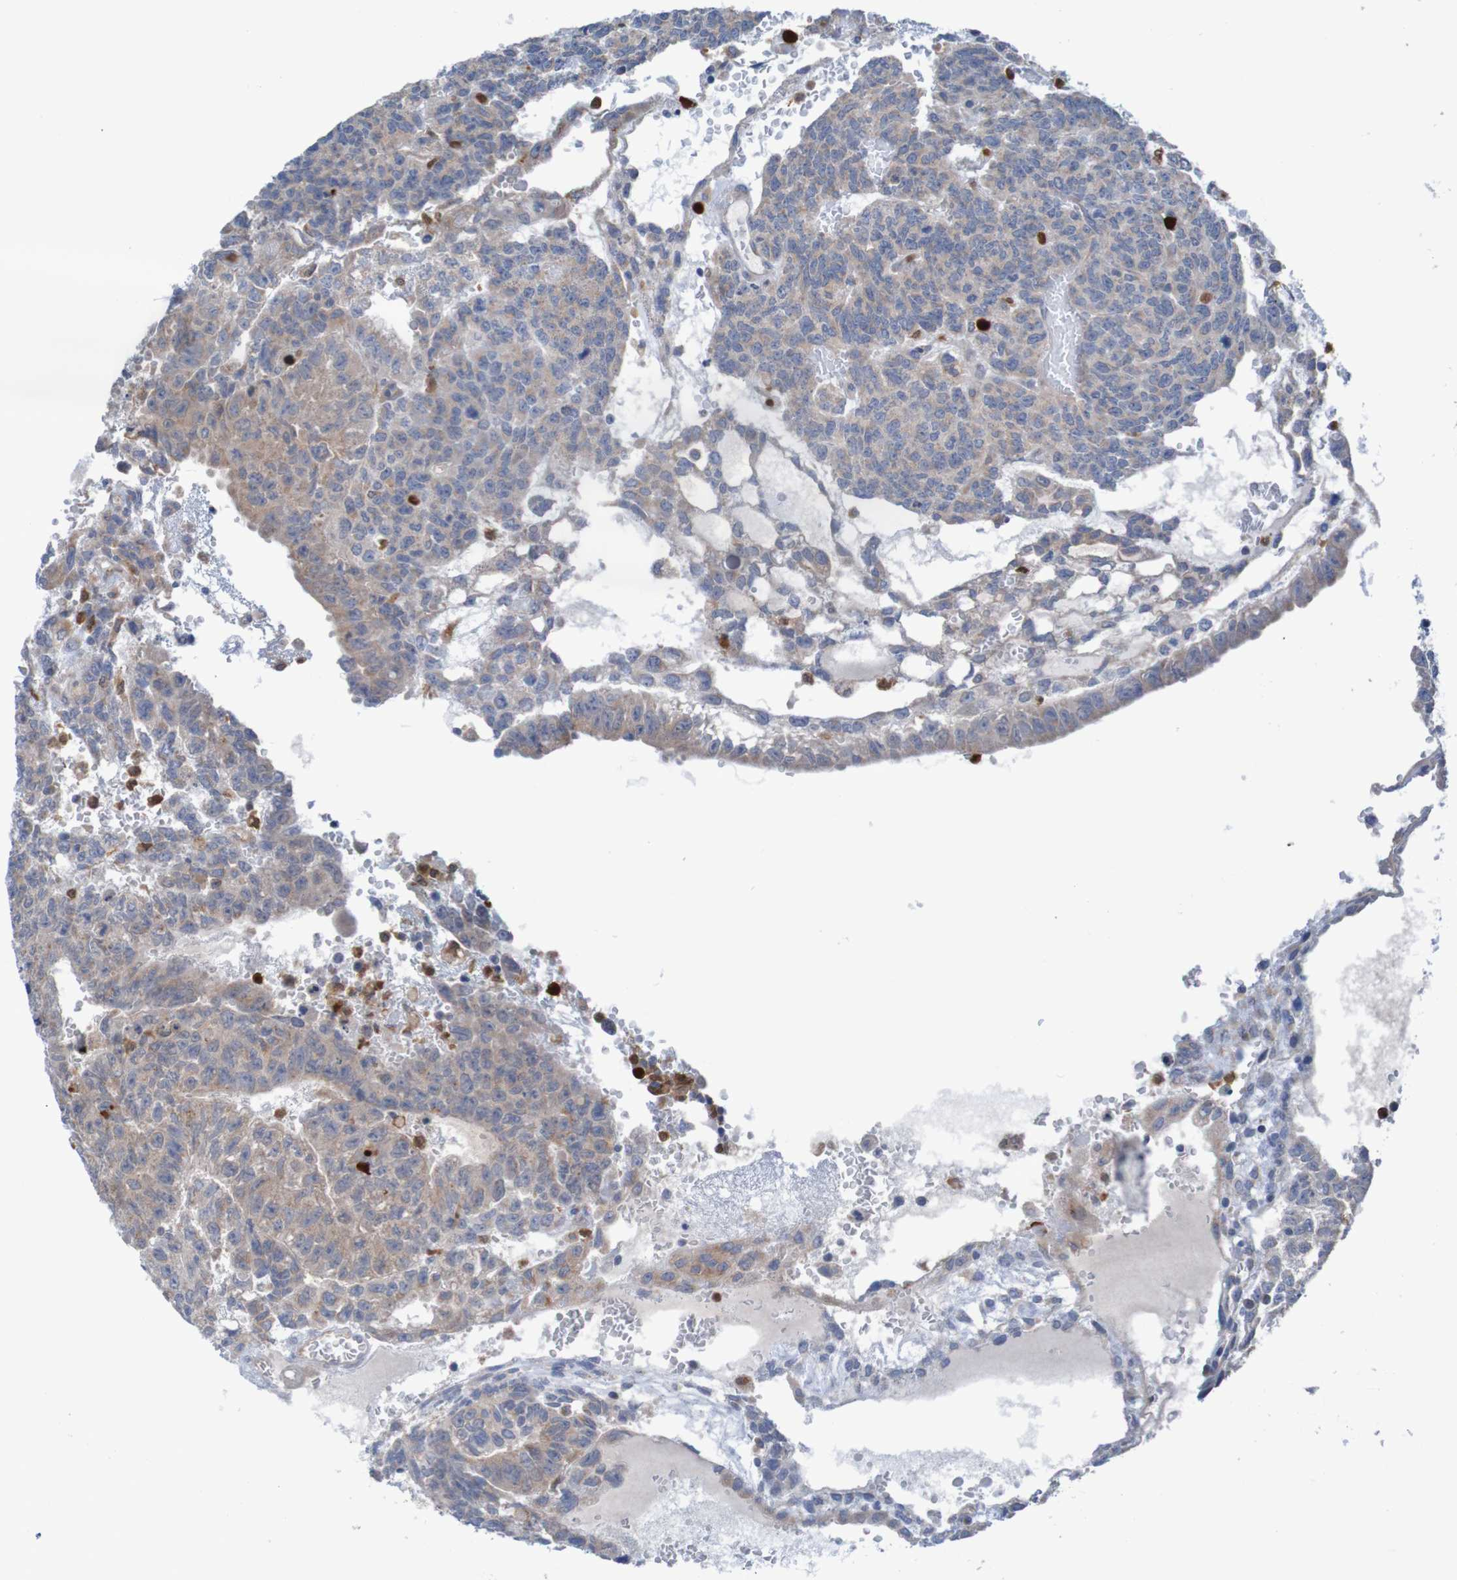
{"staining": {"intensity": "weak", "quantity": ">75%", "location": "cytoplasmic/membranous"}, "tissue": "testis cancer", "cell_type": "Tumor cells", "image_type": "cancer", "snomed": [{"axis": "morphology", "description": "Seminoma, NOS"}, {"axis": "morphology", "description": "Carcinoma, Embryonal, NOS"}, {"axis": "topography", "description": "Testis"}], "caption": "Testis cancer tissue displays weak cytoplasmic/membranous positivity in approximately >75% of tumor cells (Brightfield microscopy of DAB IHC at high magnification).", "gene": "PARP4", "patient": {"sex": "male", "age": 52}}